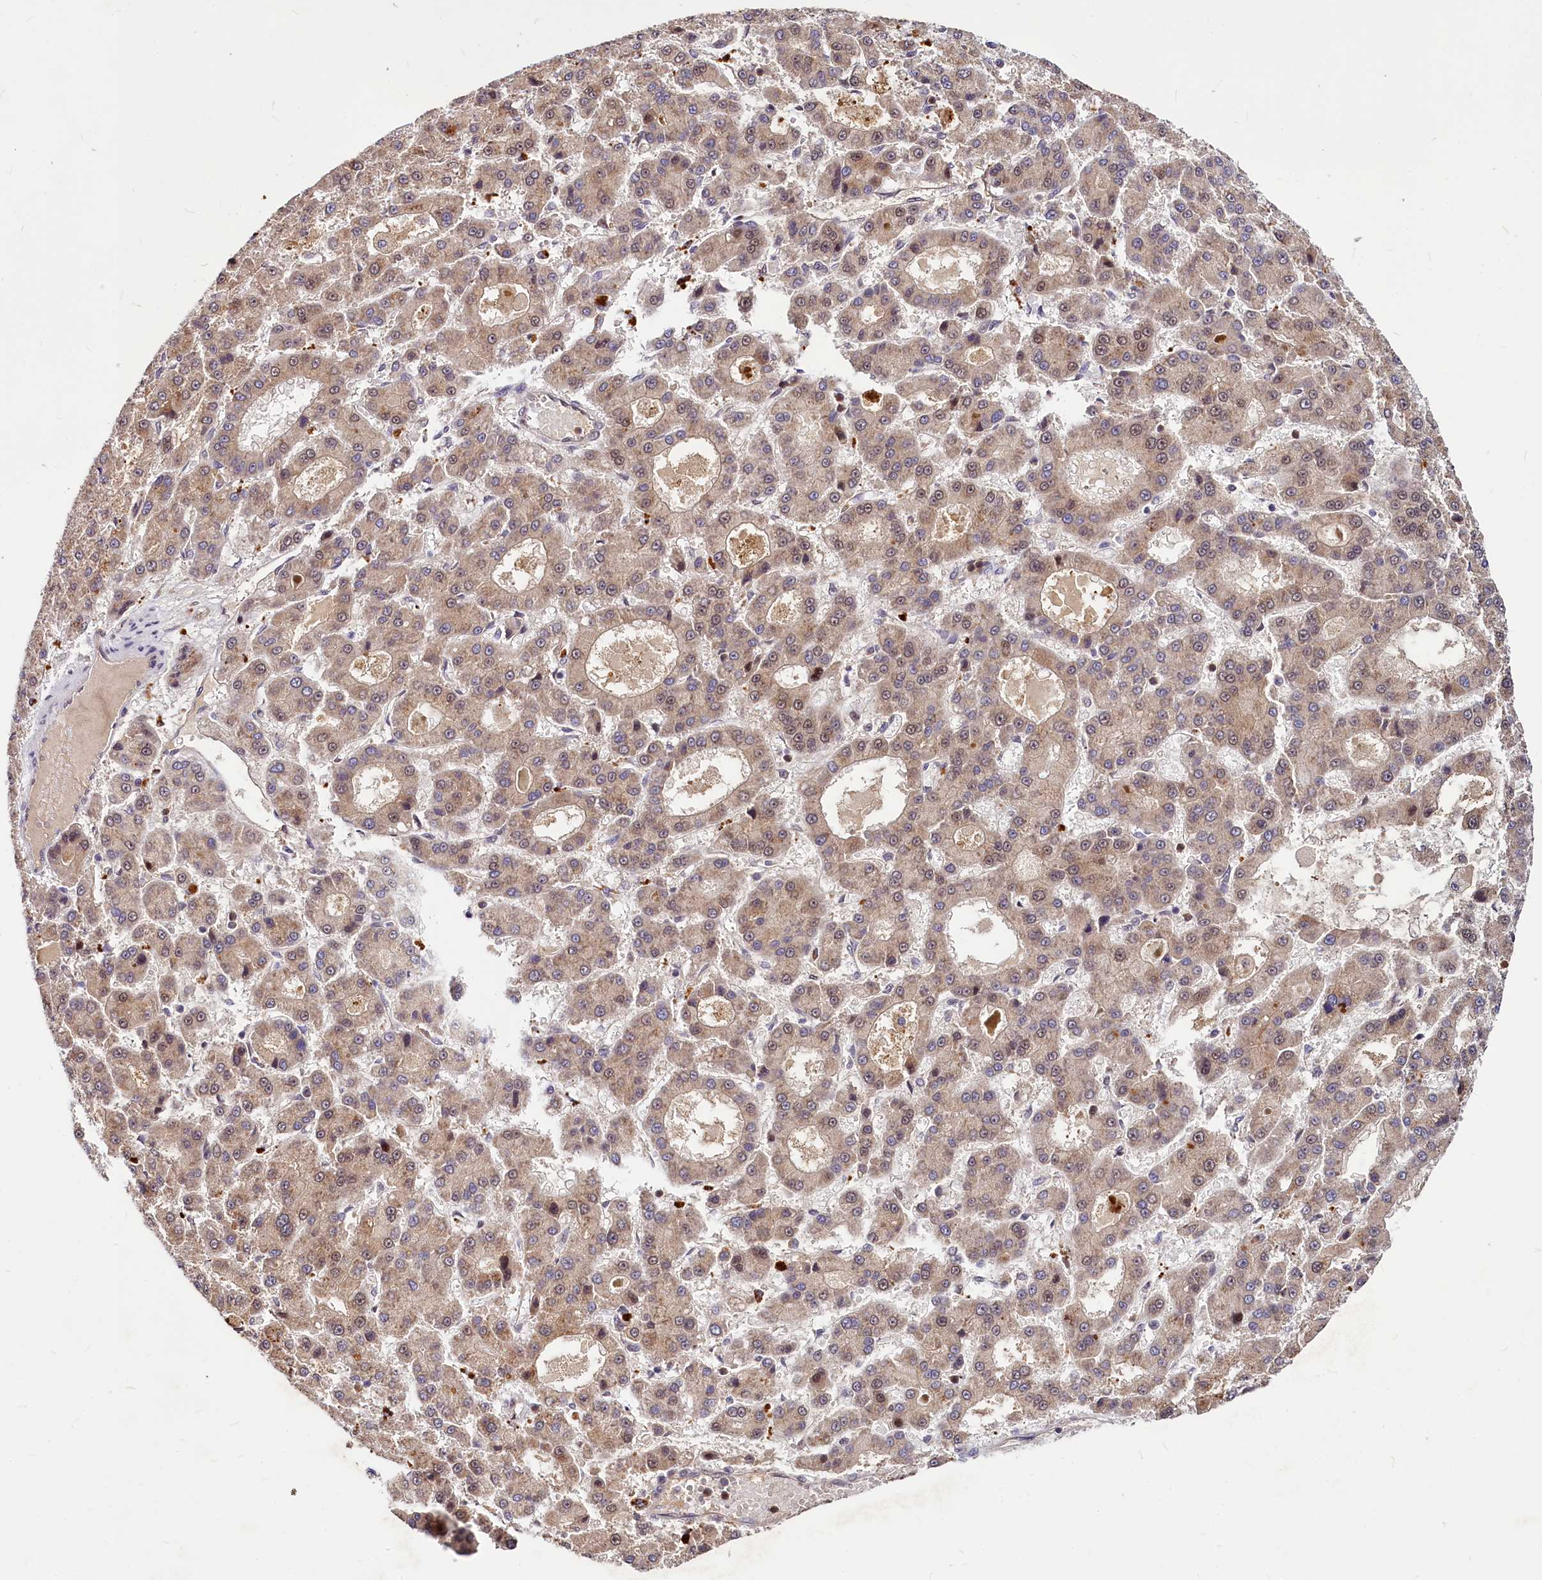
{"staining": {"intensity": "weak", "quantity": ">75%", "location": "cytoplasmic/membranous,nuclear"}, "tissue": "liver cancer", "cell_type": "Tumor cells", "image_type": "cancer", "snomed": [{"axis": "morphology", "description": "Carcinoma, Hepatocellular, NOS"}, {"axis": "topography", "description": "Liver"}], "caption": "Protein staining by immunohistochemistry displays weak cytoplasmic/membranous and nuclear positivity in approximately >75% of tumor cells in liver cancer.", "gene": "MAML2", "patient": {"sex": "male", "age": 70}}